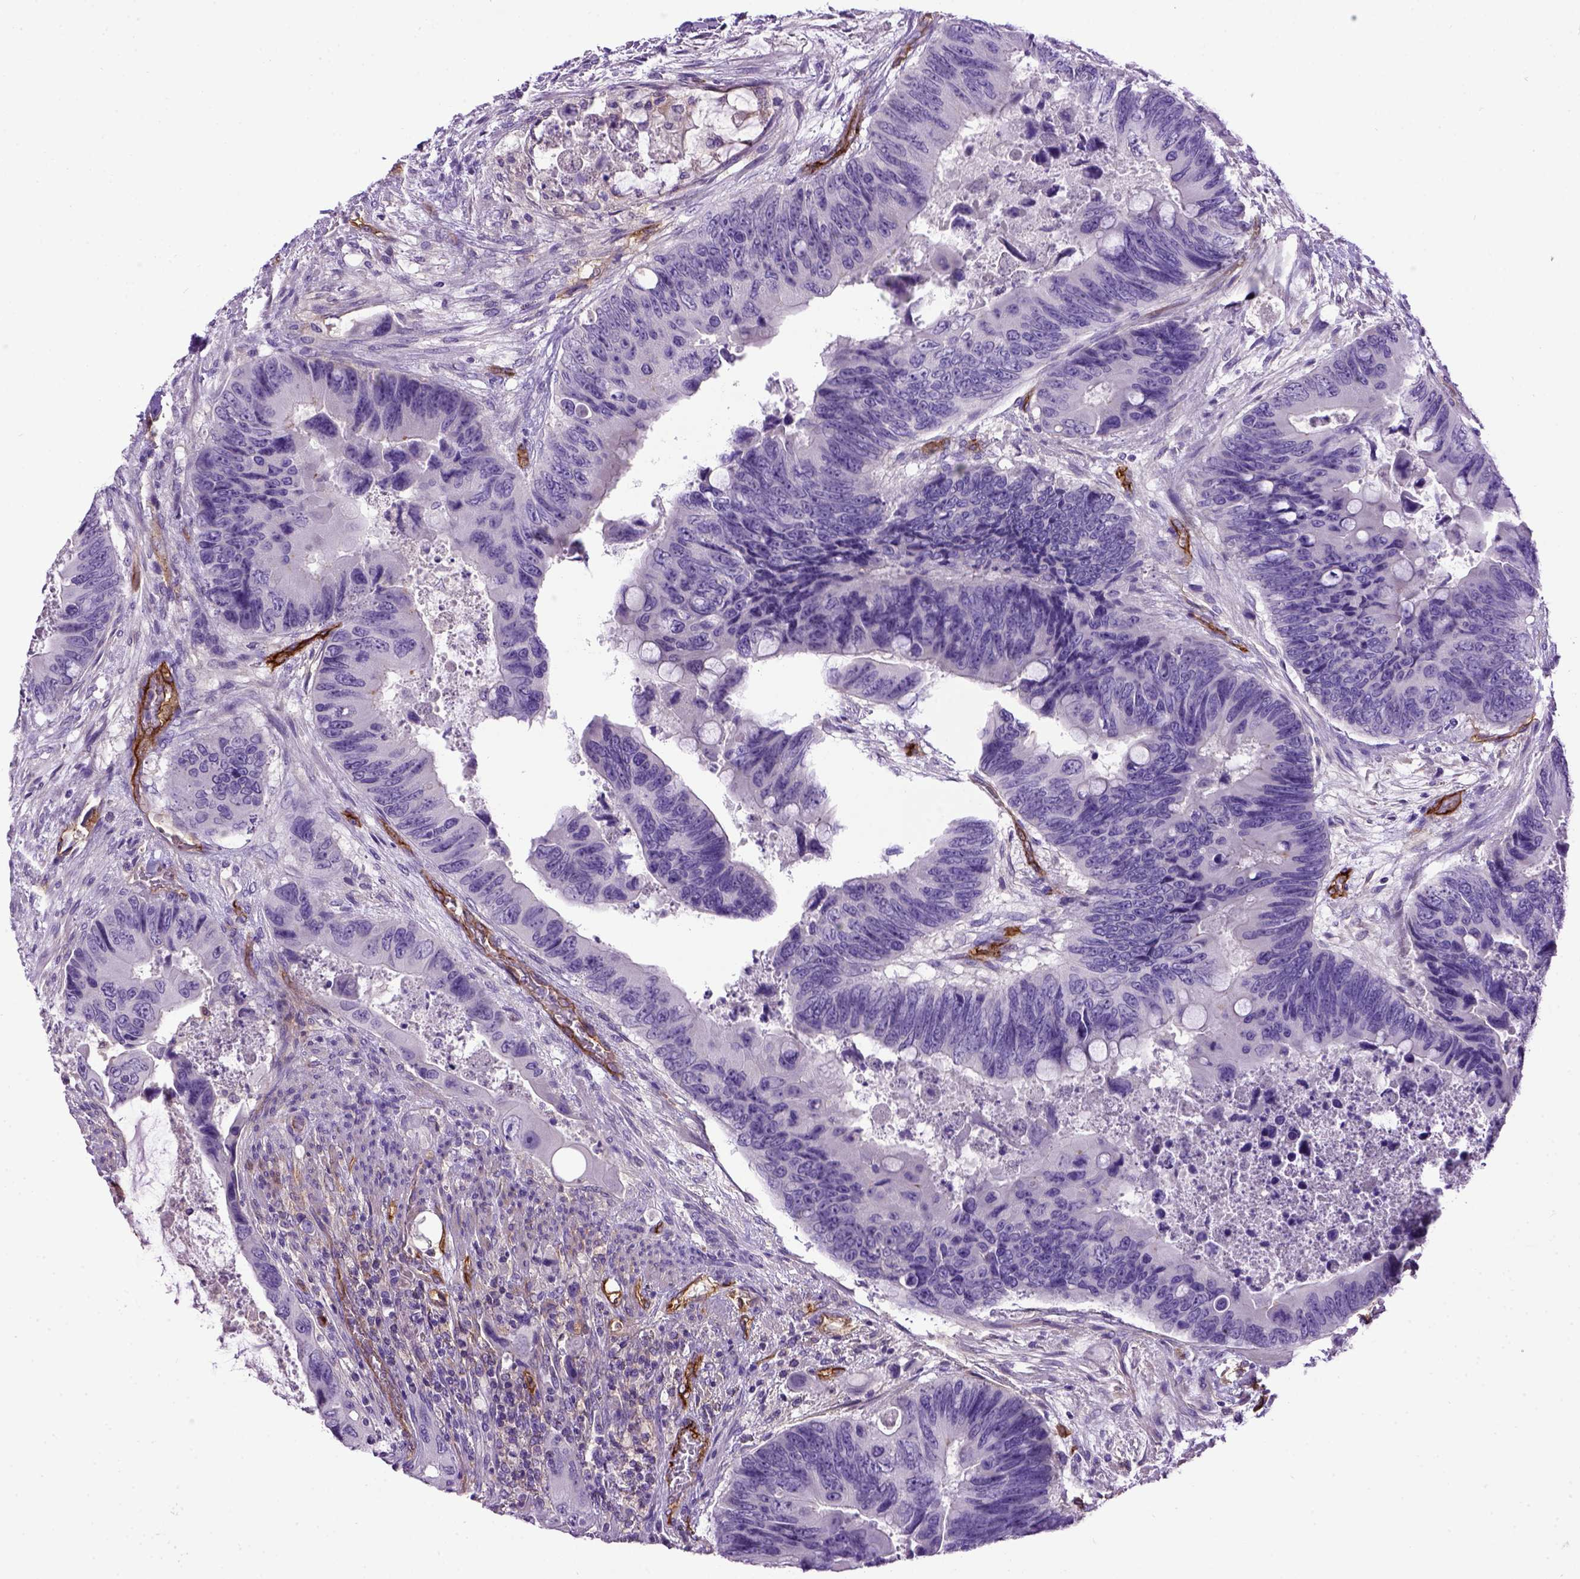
{"staining": {"intensity": "negative", "quantity": "none", "location": "none"}, "tissue": "colorectal cancer", "cell_type": "Tumor cells", "image_type": "cancer", "snomed": [{"axis": "morphology", "description": "Adenocarcinoma, NOS"}, {"axis": "topography", "description": "Rectum"}], "caption": "Immunohistochemistry (IHC) micrograph of neoplastic tissue: colorectal cancer (adenocarcinoma) stained with DAB shows no significant protein expression in tumor cells.", "gene": "ENG", "patient": {"sex": "male", "age": 63}}